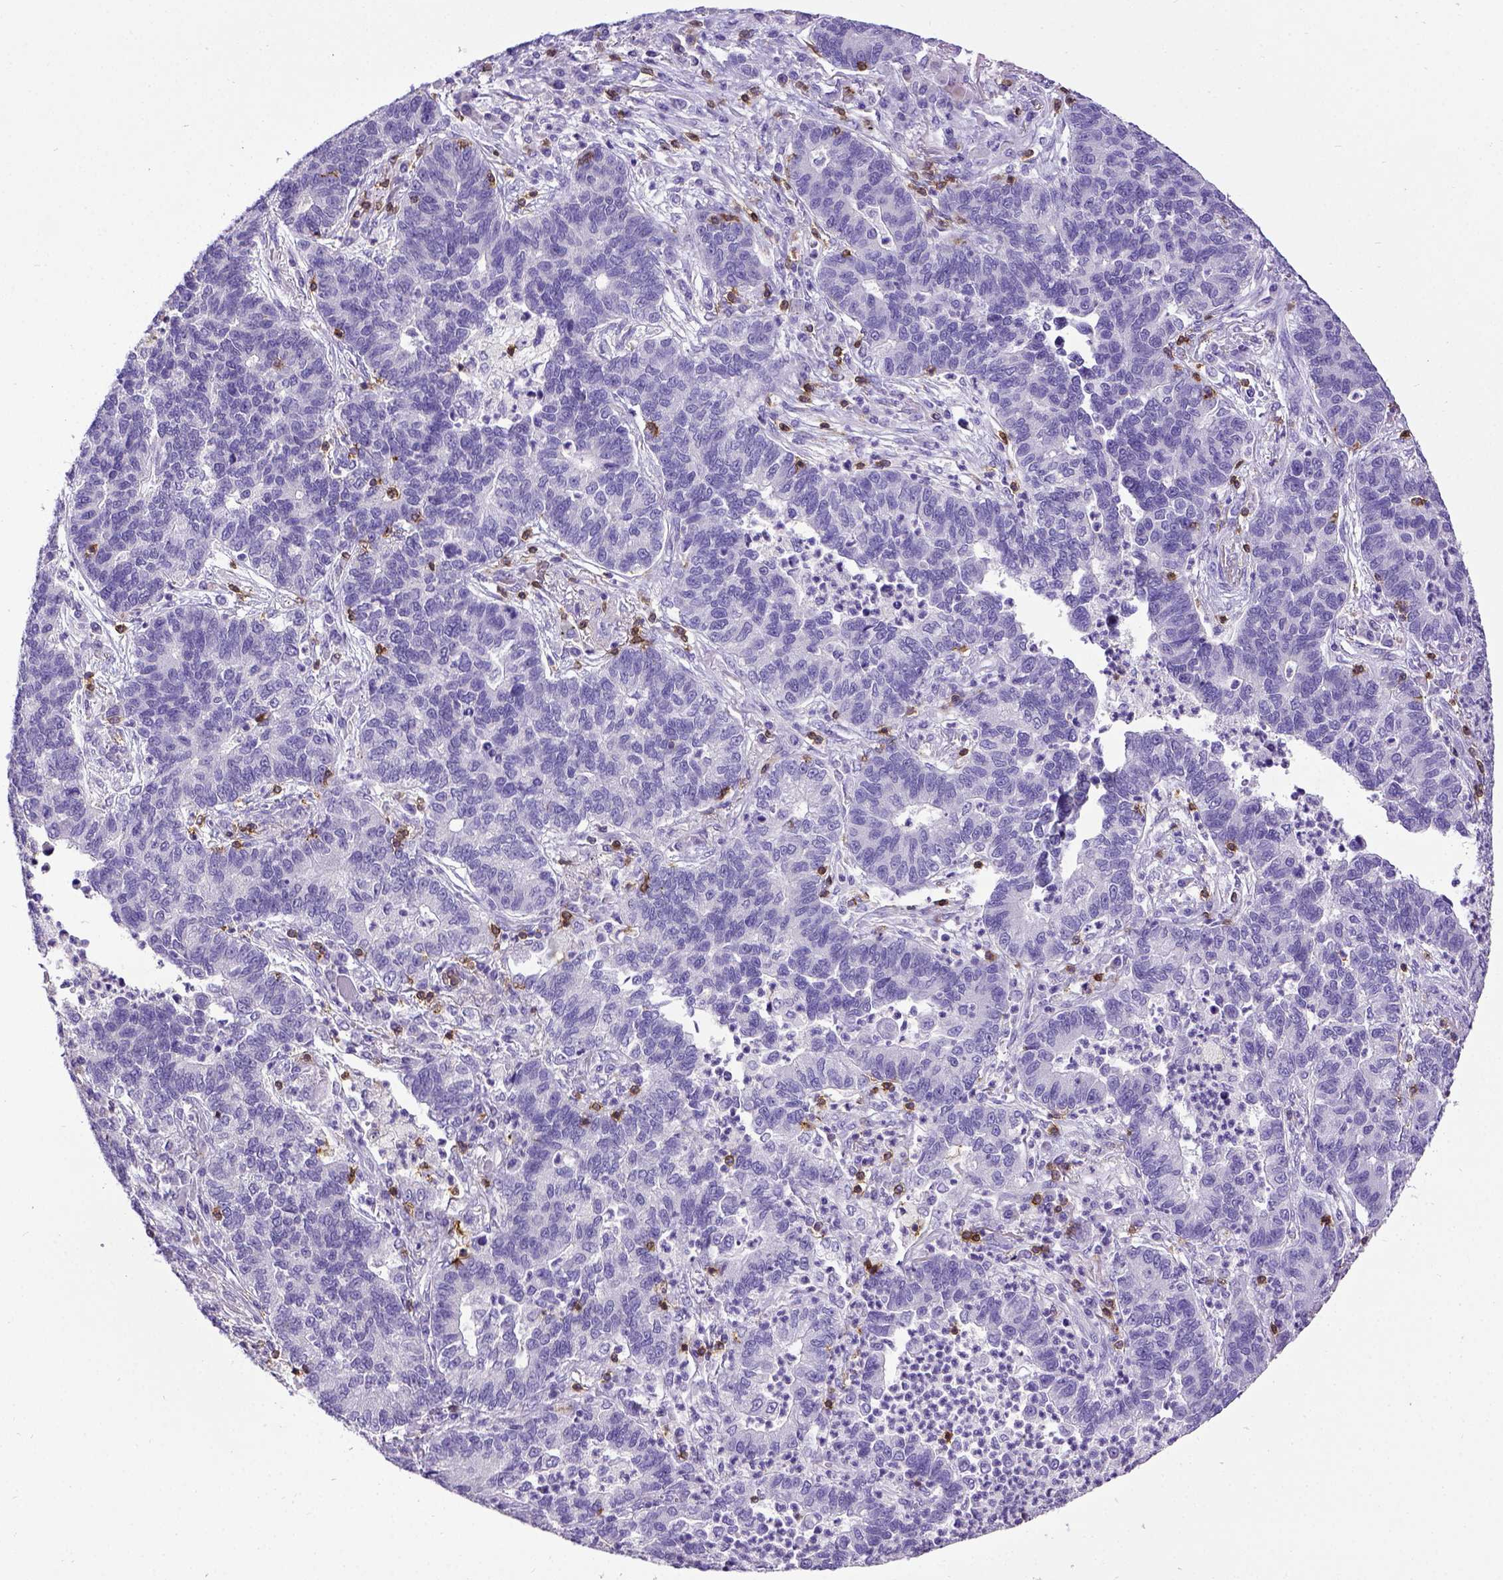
{"staining": {"intensity": "negative", "quantity": "none", "location": "none"}, "tissue": "lung cancer", "cell_type": "Tumor cells", "image_type": "cancer", "snomed": [{"axis": "morphology", "description": "Adenocarcinoma, NOS"}, {"axis": "topography", "description": "Lung"}], "caption": "An immunohistochemistry (IHC) photomicrograph of adenocarcinoma (lung) is shown. There is no staining in tumor cells of adenocarcinoma (lung).", "gene": "CD3E", "patient": {"sex": "female", "age": 57}}